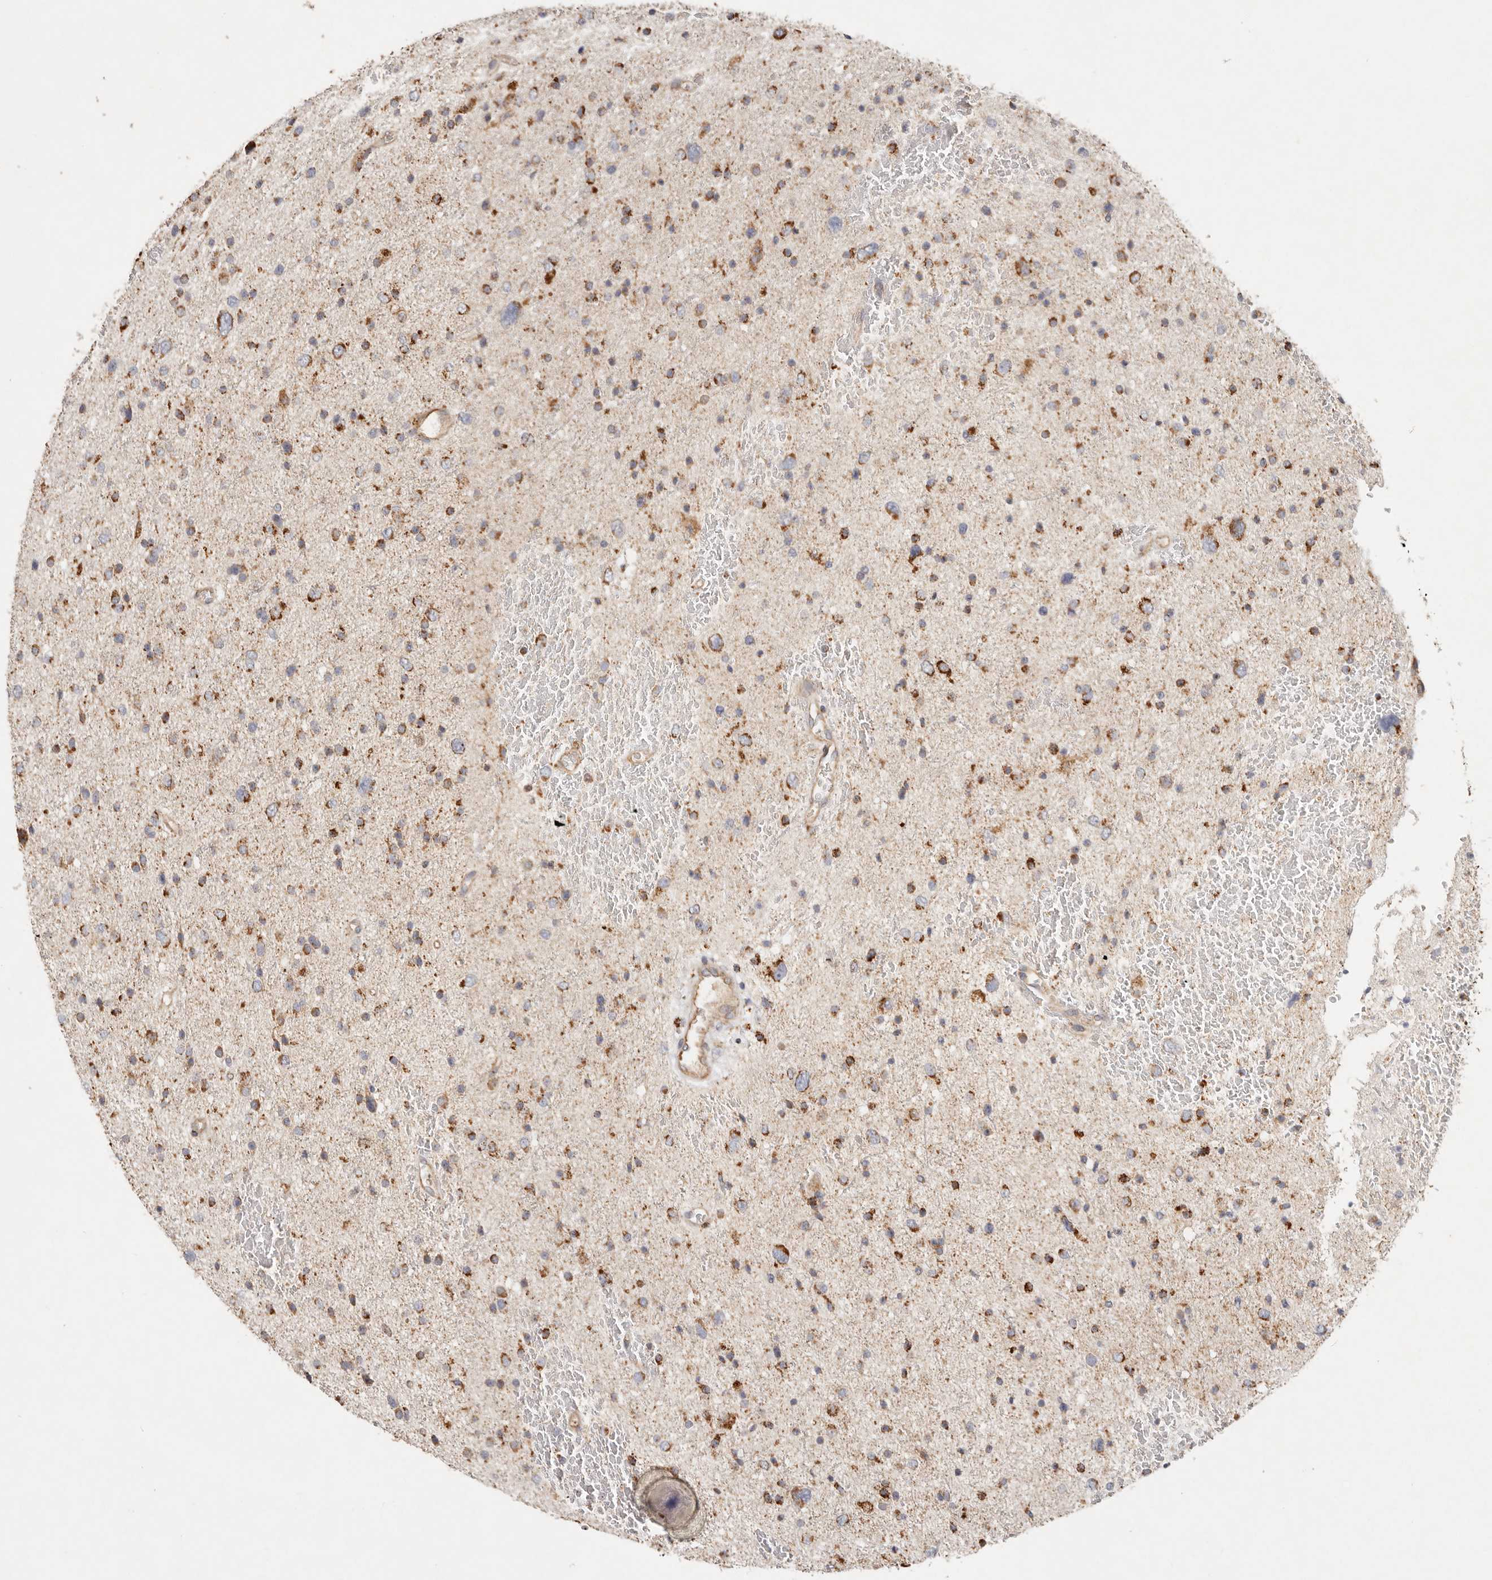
{"staining": {"intensity": "strong", "quantity": ">75%", "location": "cytoplasmic/membranous"}, "tissue": "glioma", "cell_type": "Tumor cells", "image_type": "cancer", "snomed": [{"axis": "morphology", "description": "Glioma, malignant, Low grade"}, {"axis": "topography", "description": "Brain"}], "caption": "This is a histology image of immunohistochemistry (IHC) staining of malignant glioma (low-grade), which shows strong staining in the cytoplasmic/membranous of tumor cells.", "gene": "ARHGEF10L", "patient": {"sex": "female", "age": 37}}